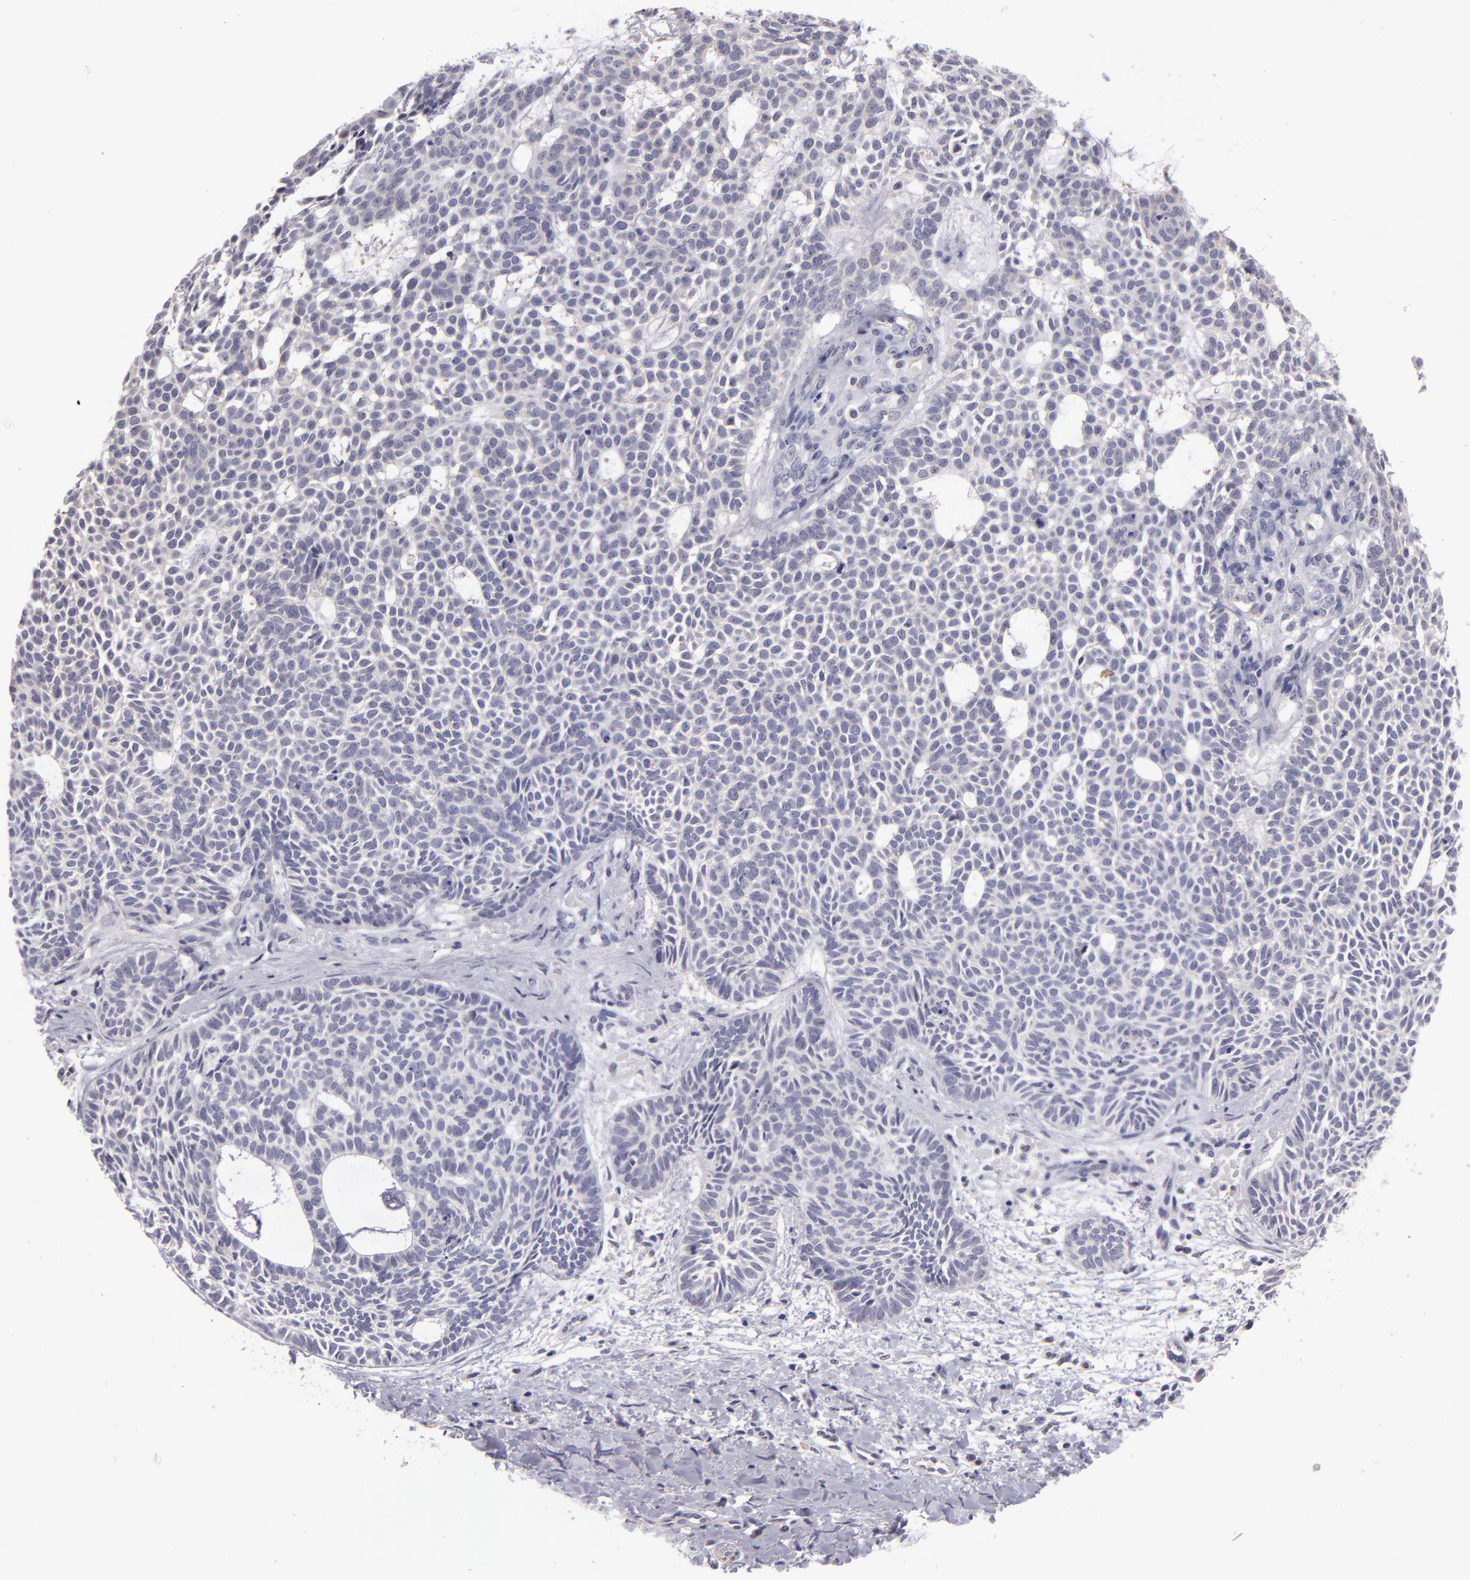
{"staining": {"intensity": "negative", "quantity": "none", "location": "none"}, "tissue": "skin cancer", "cell_type": "Tumor cells", "image_type": "cancer", "snomed": [{"axis": "morphology", "description": "Basal cell carcinoma"}, {"axis": "topography", "description": "Skin"}], "caption": "This micrograph is of basal cell carcinoma (skin) stained with IHC to label a protein in brown with the nuclei are counter-stained blue. There is no positivity in tumor cells.", "gene": "SNCB", "patient": {"sex": "male", "age": 75}}